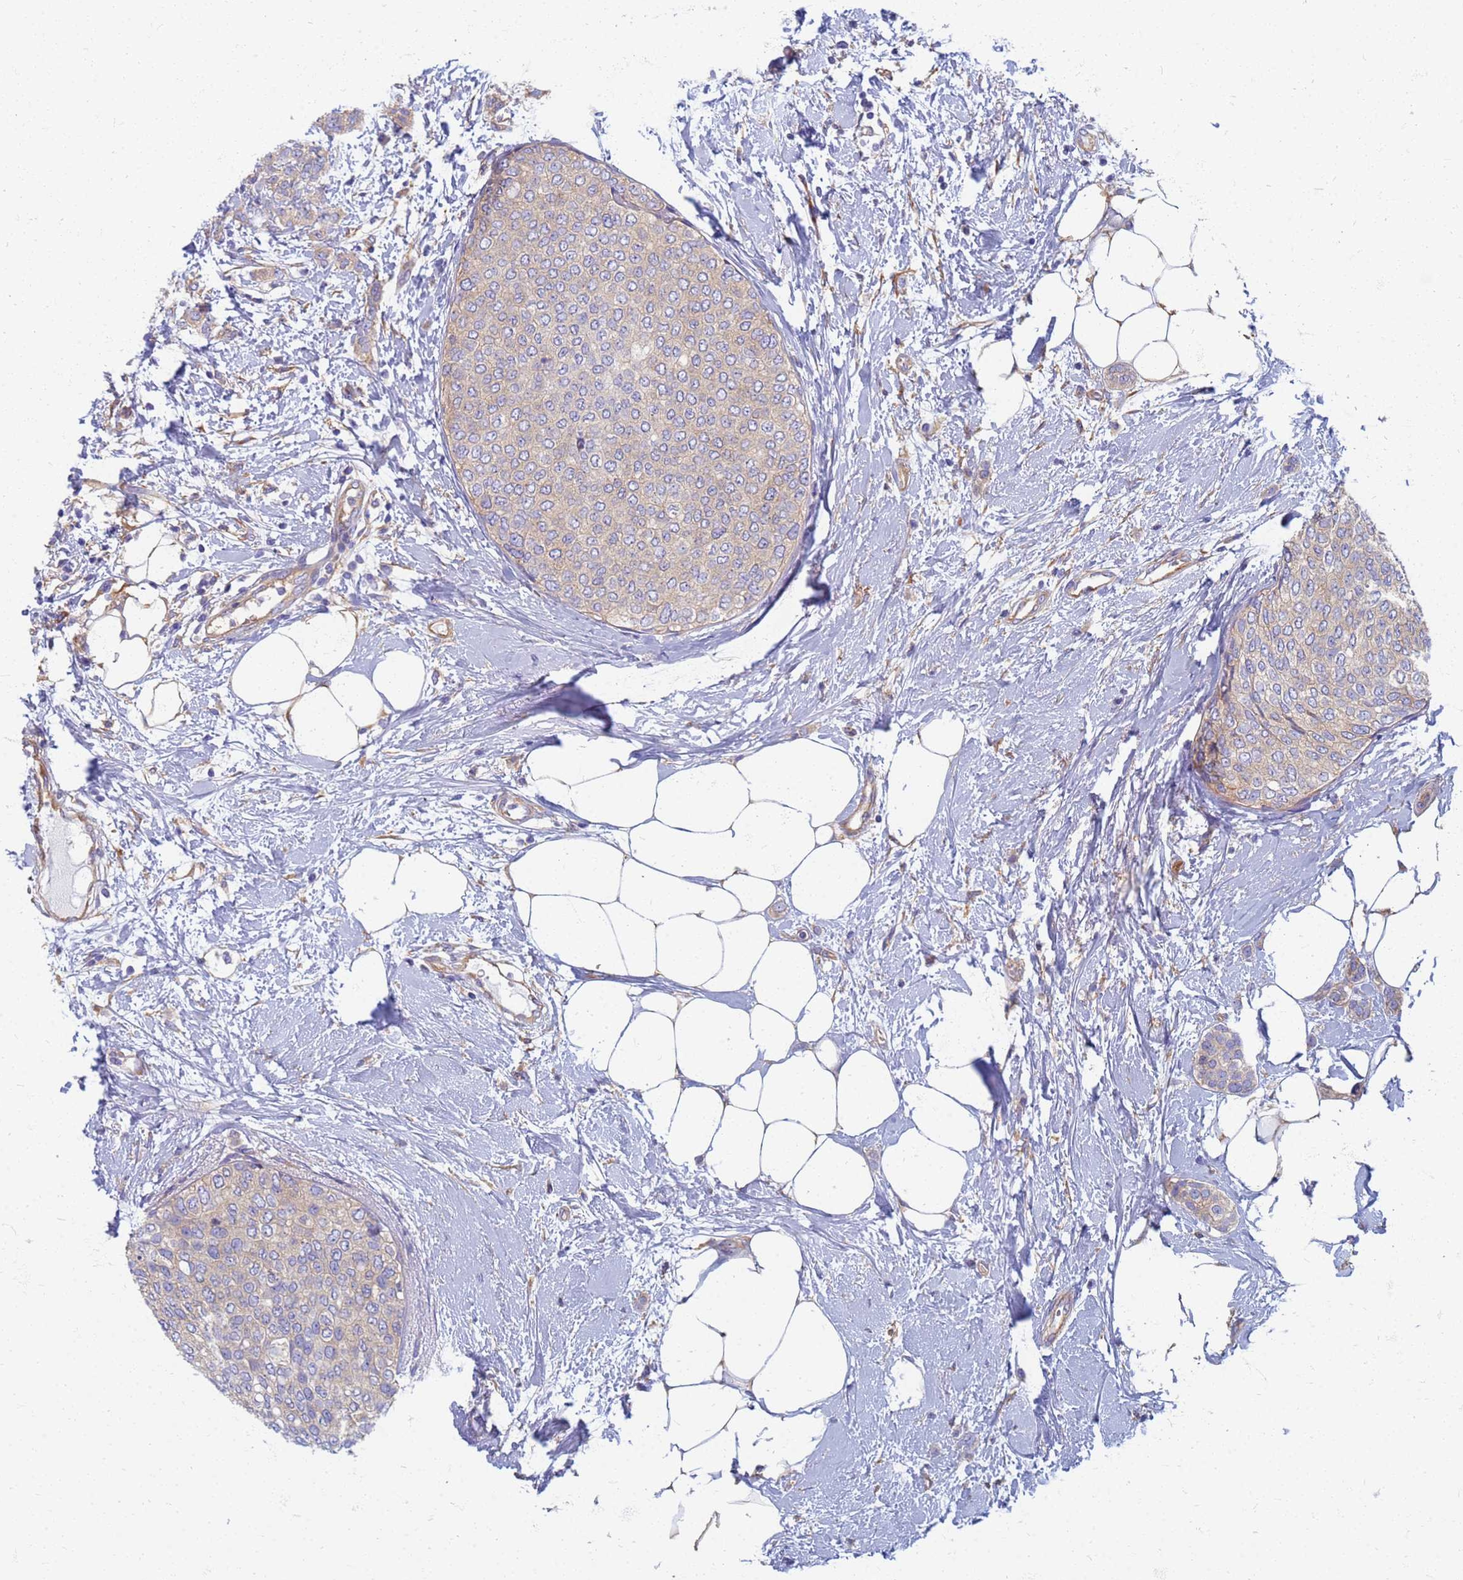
{"staining": {"intensity": "weak", "quantity": "25%-75%", "location": "cytoplasmic/membranous"}, "tissue": "breast cancer", "cell_type": "Tumor cells", "image_type": "cancer", "snomed": [{"axis": "morphology", "description": "Duct carcinoma"}, {"axis": "topography", "description": "Breast"}], "caption": "The image displays staining of breast infiltrating ductal carcinoma, revealing weak cytoplasmic/membranous protein expression (brown color) within tumor cells.", "gene": "EEA1", "patient": {"sex": "female", "age": 72}}